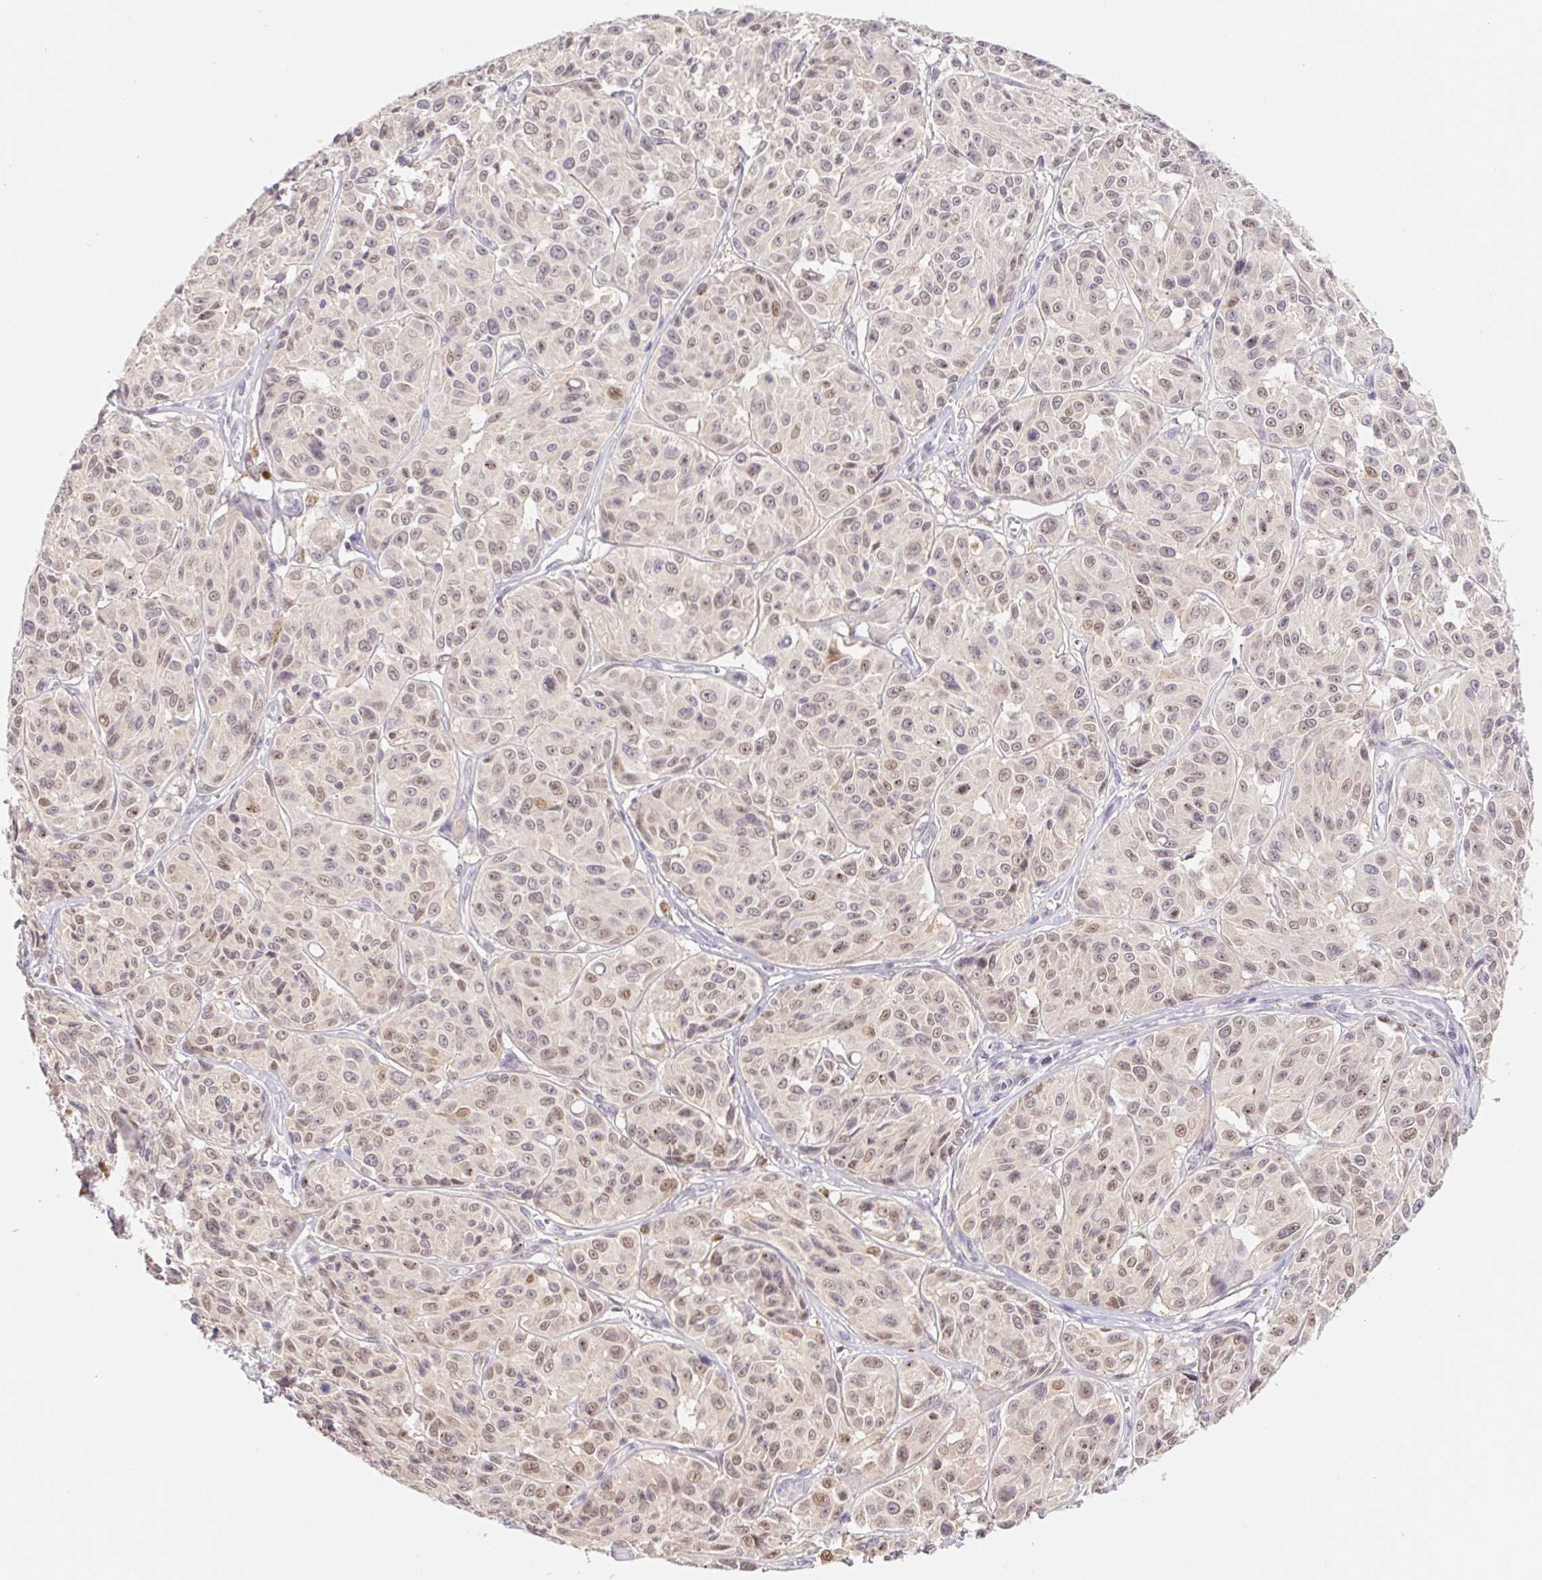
{"staining": {"intensity": "weak", "quantity": ">75%", "location": "nuclear"}, "tissue": "melanoma", "cell_type": "Tumor cells", "image_type": "cancer", "snomed": [{"axis": "morphology", "description": "Malignant melanoma, NOS"}, {"axis": "topography", "description": "Skin"}], "caption": "A brown stain labels weak nuclear positivity of a protein in malignant melanoma tumor cells. (Stains: DAB in brown, nuclei in blue, Microscopy: brightfield microscopy at high magnification).", "gene": "L3MBTL4", "patient": {"sex": "male", "age": 91}}